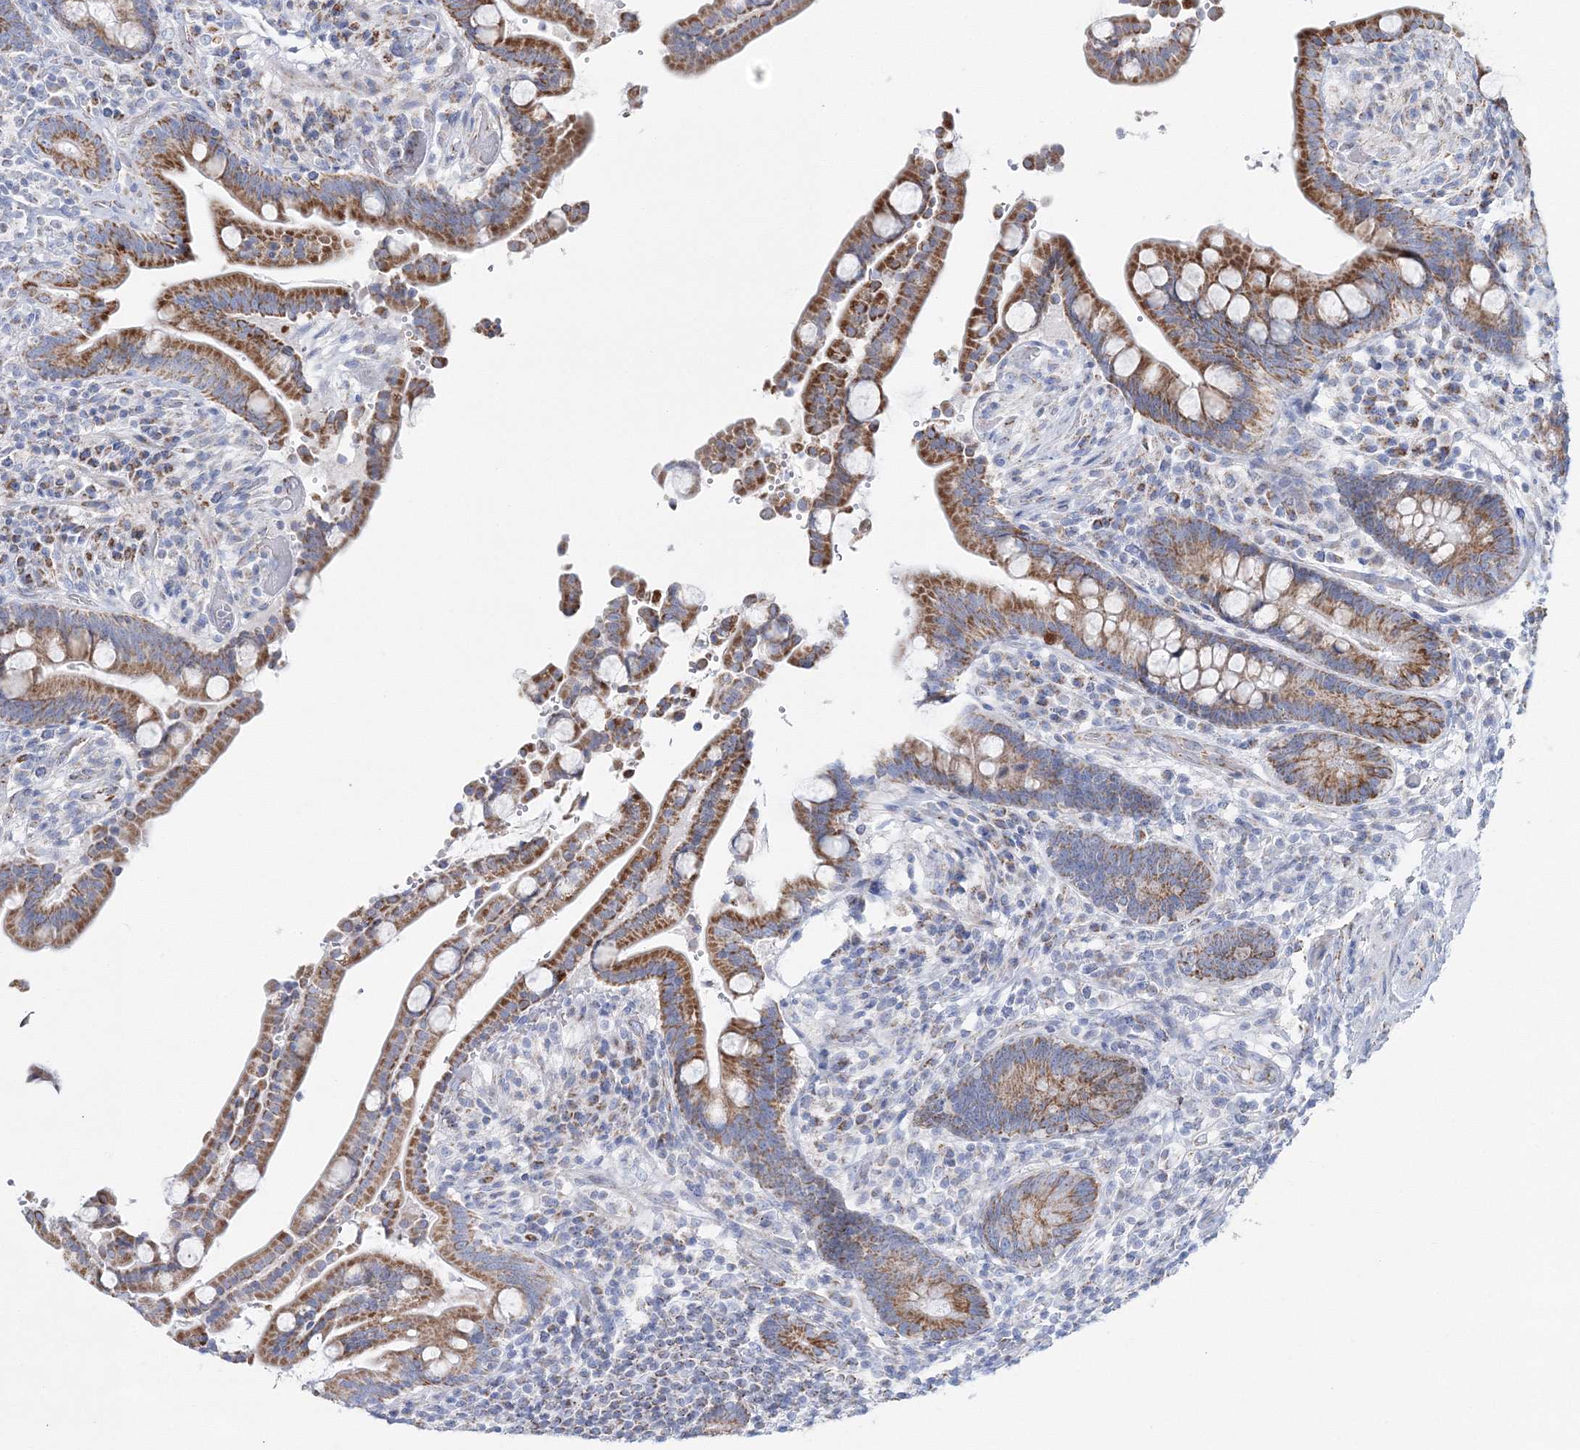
{"staining": {"intensity": "moderate", "quantity": "25%-75%", "location": "cytoplasmic/membranous"}, "tissue": "colon", "cell_type": "Endothelial cells", "image_type": "normal", "snomed": [{"axis": "morphology", "description": "Normal tissue, NOS"}, {"axis": "topography", "description": "Colon"}], "caption": "Protein staining displays moderate cytoplasmic/membranous positivity in approximately 25%-75% of endothelial cells in normal colon. (DAB (3,3'-diaminobenzidine) IHC with brightfield microscopy, high magnification).", "gene": "HIBCH", "patient": {"sex": "male", "age": 73}}